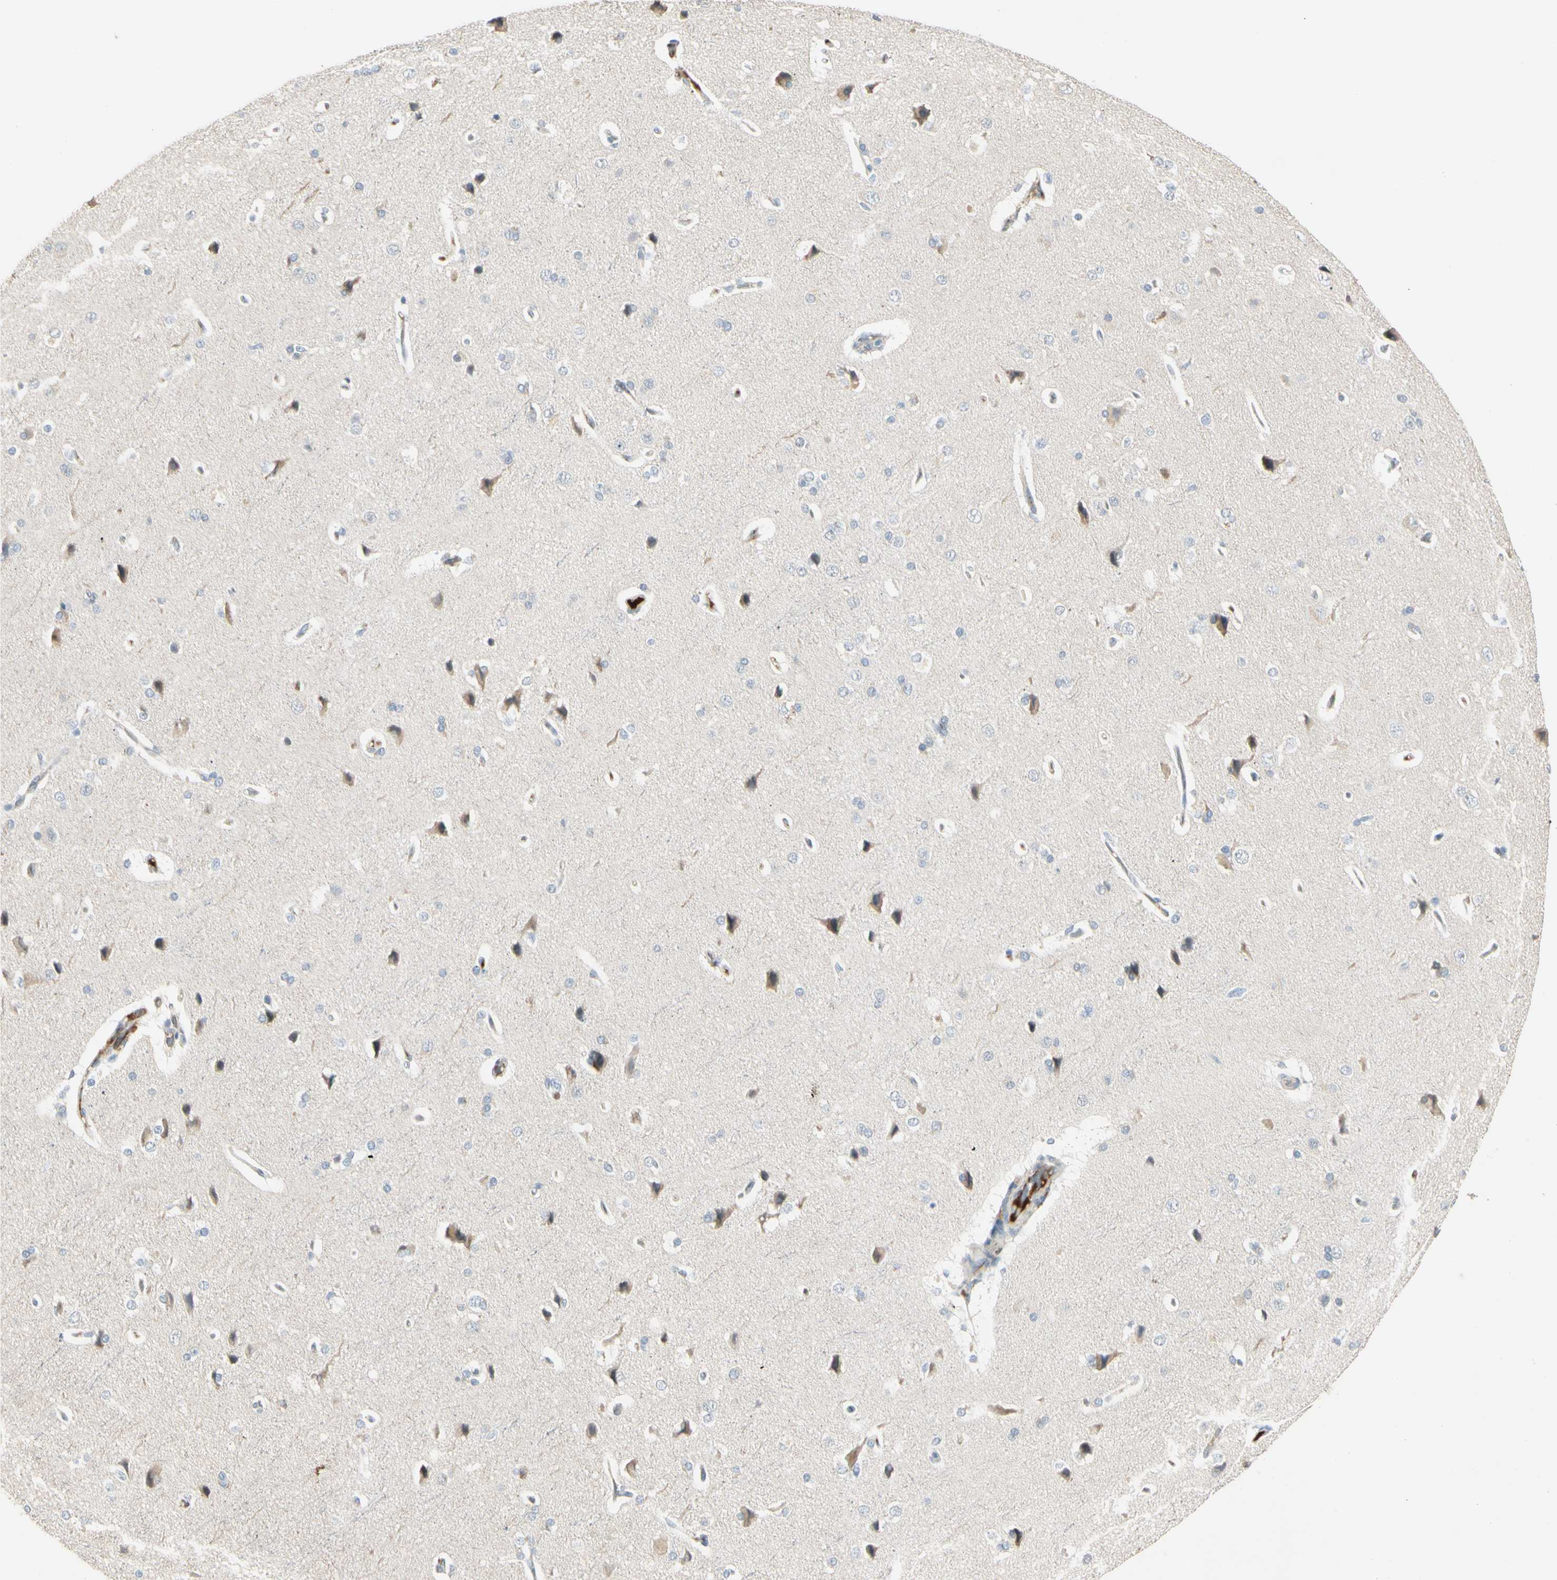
{"staining": {"intensity": "weak", "quantity": ">75%", "location": "cytoplasmic/membranous"}, "tissue": "cerebral cortex", "cell_type": "Endothelial cells", "image_type": "normal", "snomed": [{"axis": "morphology", "description": "Normal tissue, NOS"}, {"axis": "topography", "description": "Cerebral cortex"}], "caption": "IHC (DAB (3,3'-diaminobenzidine)) staining of benign human cerebral cortex exhibits weak cytoplasmic/membranous protein staining in approximately >75% of endothelial cells. The staining was performed using DAB to visualize the protein expression in brown, while the nuclei were stained in blue with hematoxylin (Magnification: 20x).", "gene": "SKIL", "patient": {"sex": "male", "age": 62}}